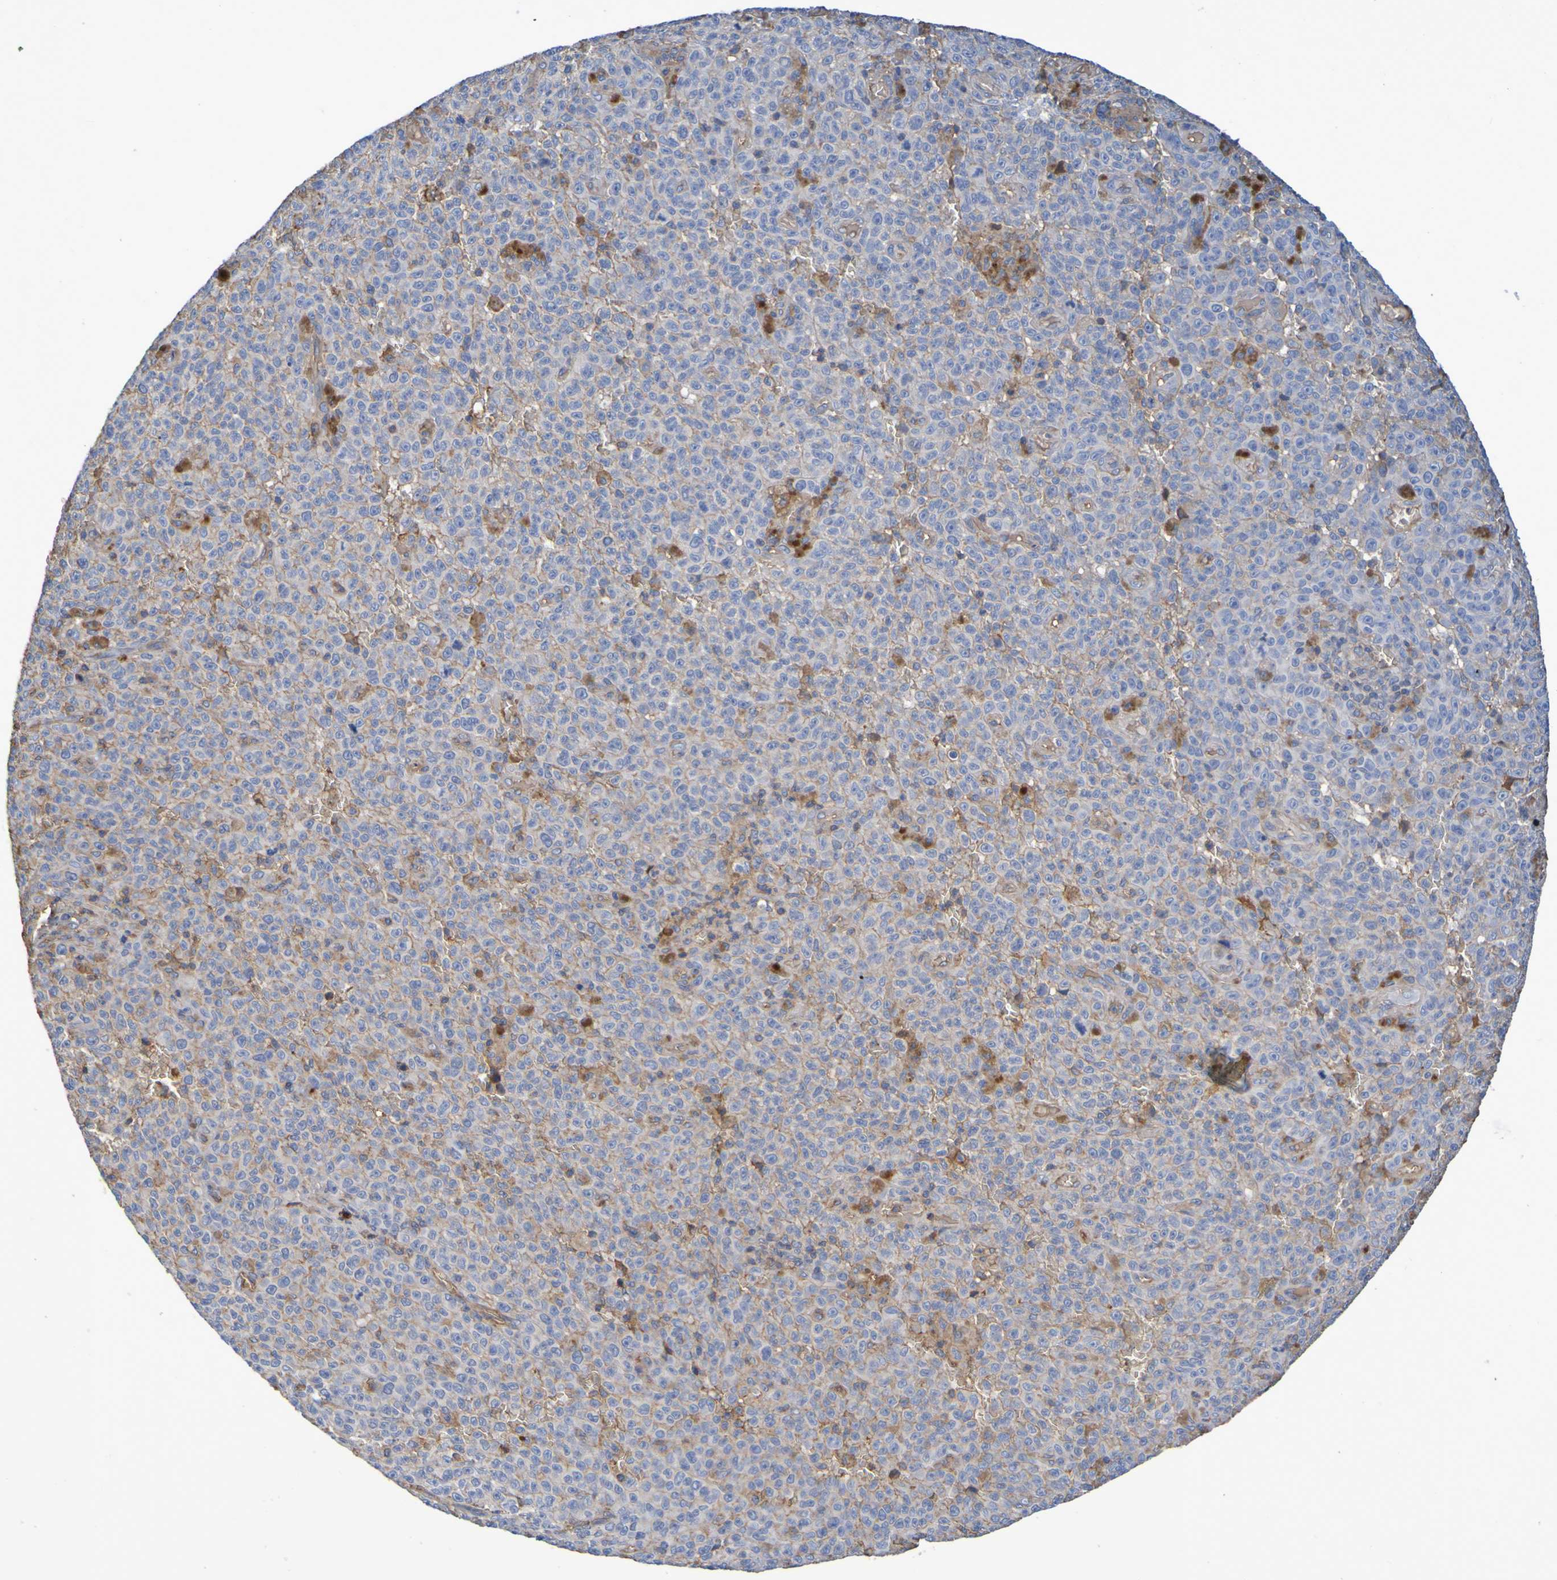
{"staining": {"intensity": "moderate", "quantity": "<25%", "location": "cytoplasmic/membranous"}, "tissue": "melanoma", "cell_type": "Tumor cells", "image_type": "cancer", "snomed": [{"axis": "morphology", "description": "Malignant melanoma, NOS"}, {"axis": "topography", "description": "Skin"}], "caption": "The photomicrograph reveals a brown stain indicating the presence of a protein in the cytoplasmic/membranous of tumor cells in melanoma. (Brightfield microscopy of DAB IHC at high magnification).", "gene": "GAB3", "patient": {"sex": "female", "age": 82}}